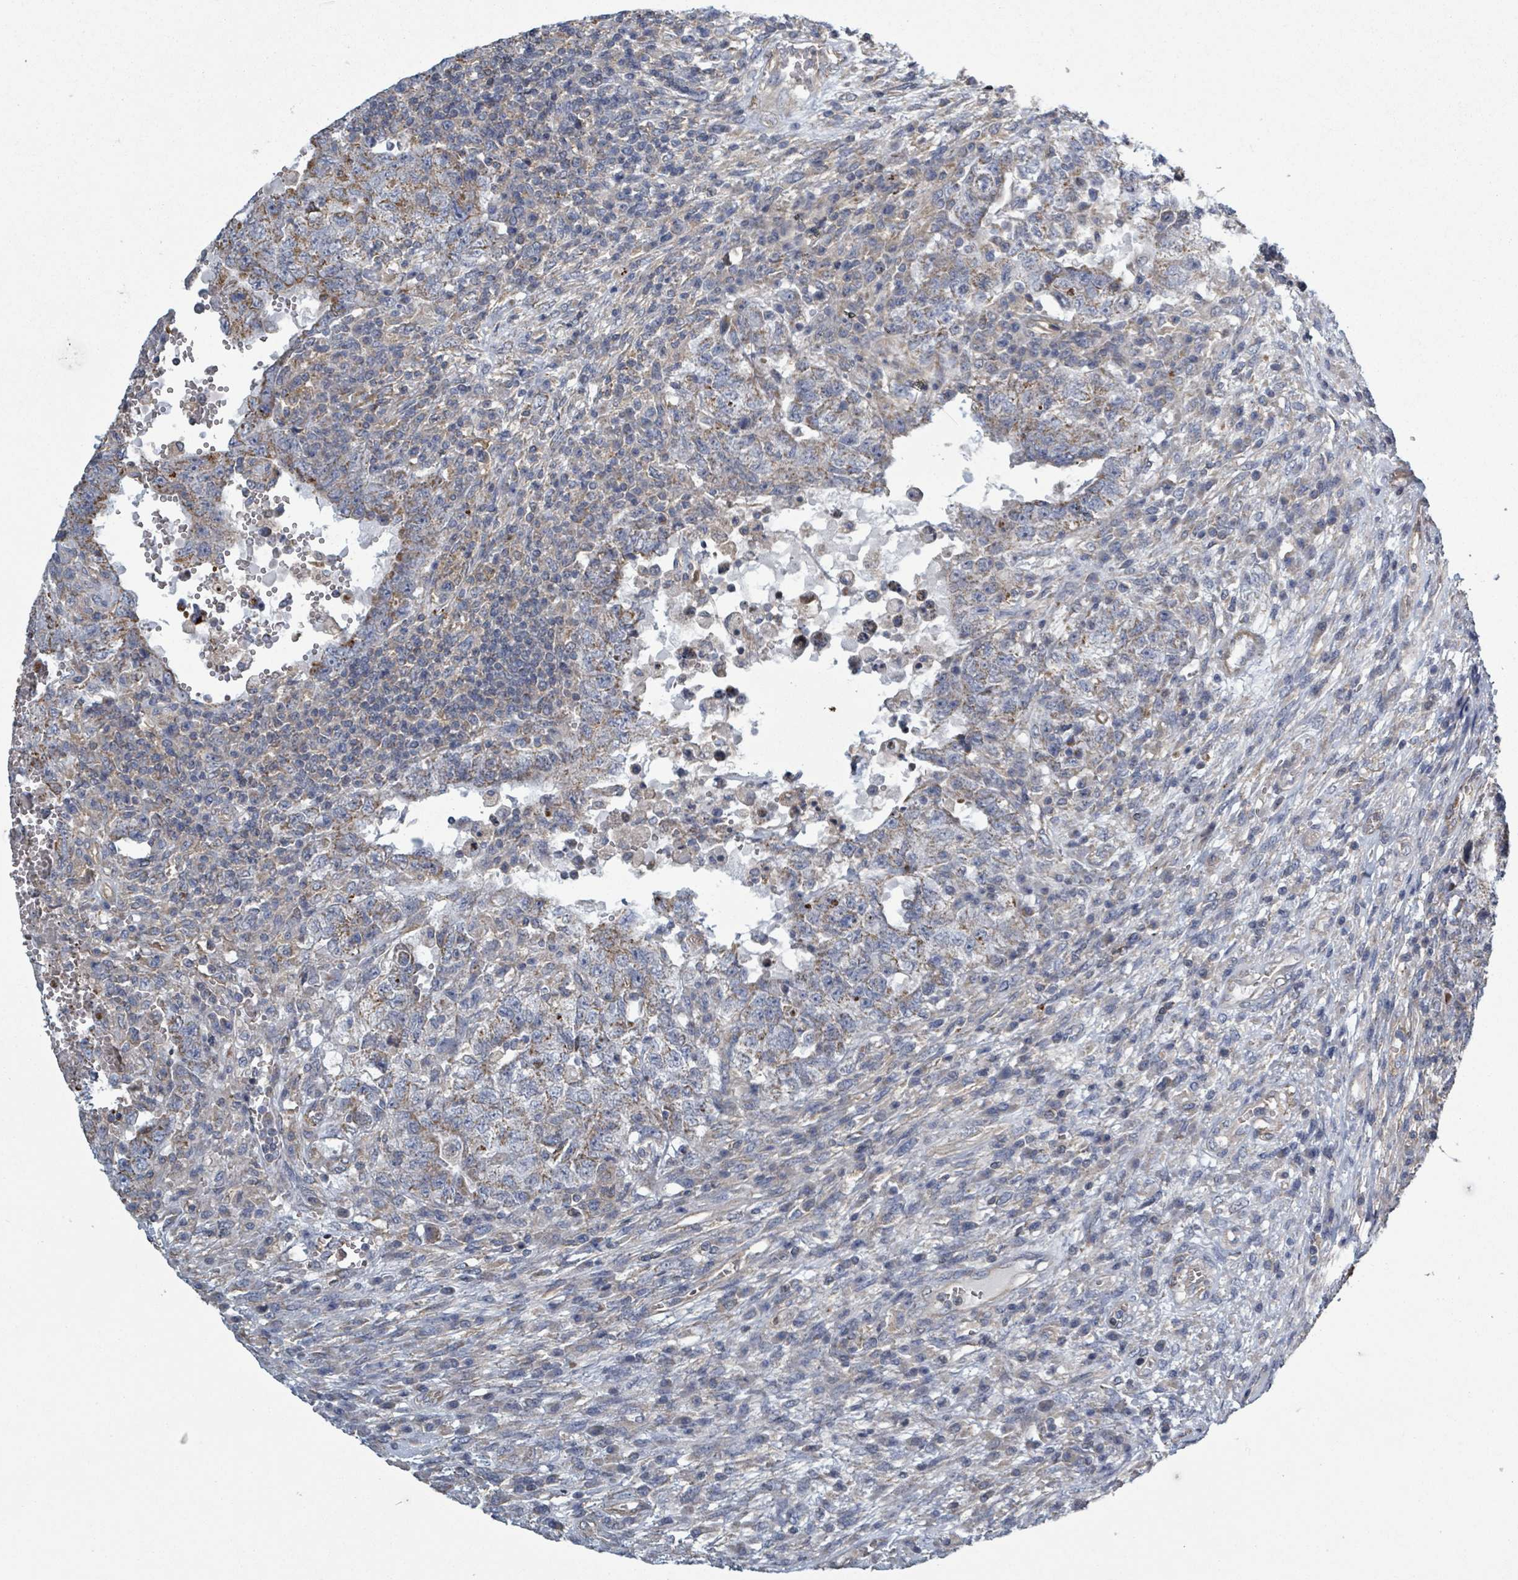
{"staining": {"intensity": "moderate", "quantity": "25%-75%", "location": "cytoplasmic/membranous"}, "tissue": "testis cancer", "cell_type": "Tumor cells", "image_type": "cancer", "snomed": [{"axis": "morphology", "description": "Carcinoma, Embryonal, NOS"}, {"axis": "topography", "description": "Testis"}], "caption": "The photomicrograph shows a brown stain indicating the presence of a protein in the cytoplasmic/membranous of tumor cells in testis cancer.", "gene": "ADCK1", "patient": {"sex": "male", "age": 26}}